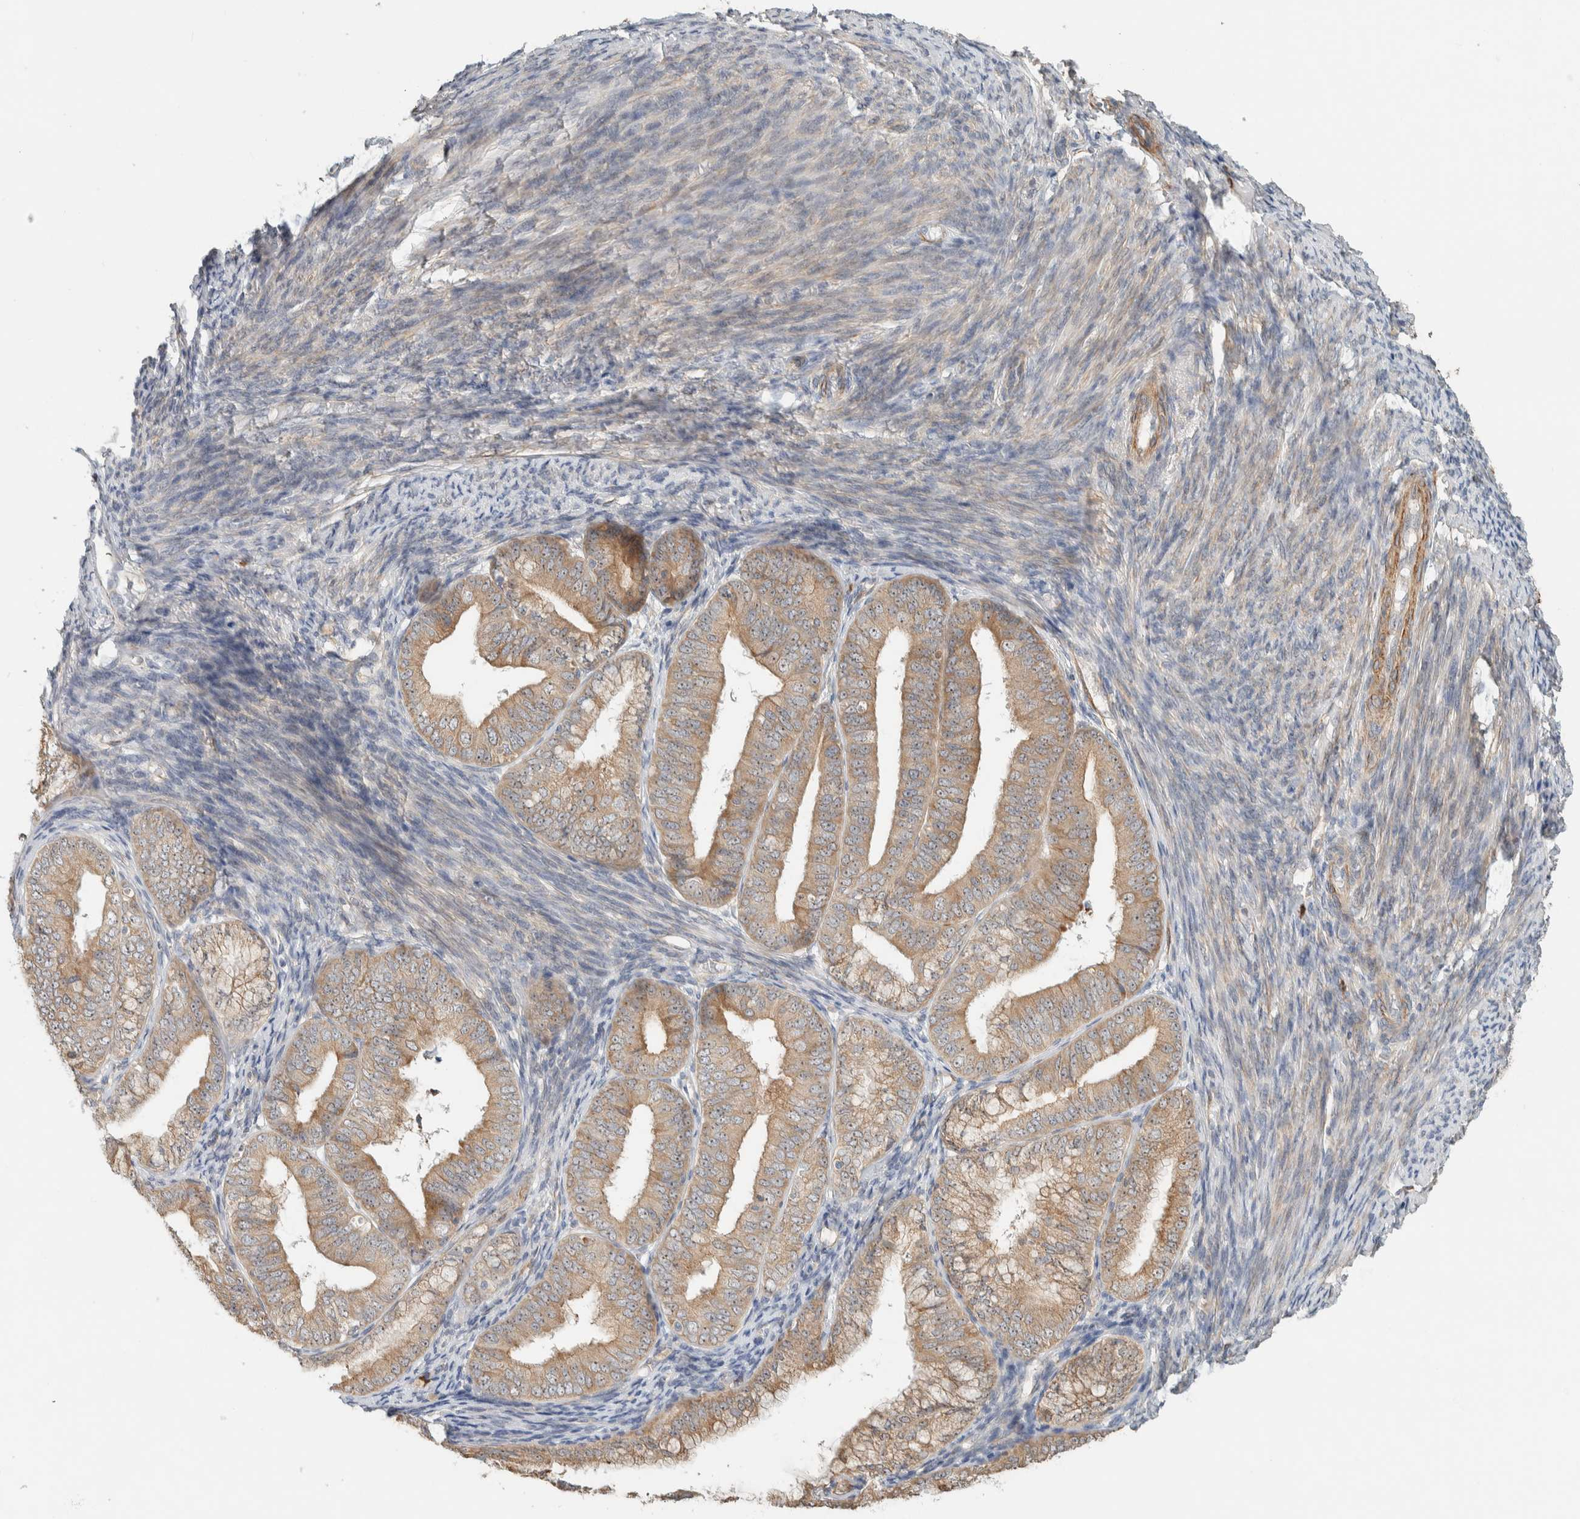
{"staining": {"intensity": "moderate", "quantity": ">75%", "location": "cytoplasmic/membranous"}, "tissue": "endometrial cancer", "cell_type": "Tumor cells", "image_type": "cancer", "snomed": [{"axis": "morphology", "description": "Adenocarcinoma, NOS"}, {"axis": "topography", "description": "Endometrium"}], "caption": "Endometrial adenocarcinoma stained for a protein exhibits moderate cytoplasmic/membranous positivity in tumor cells.", "gene": "KLHL40", "patient": {"sex": "female", "age": 63}}